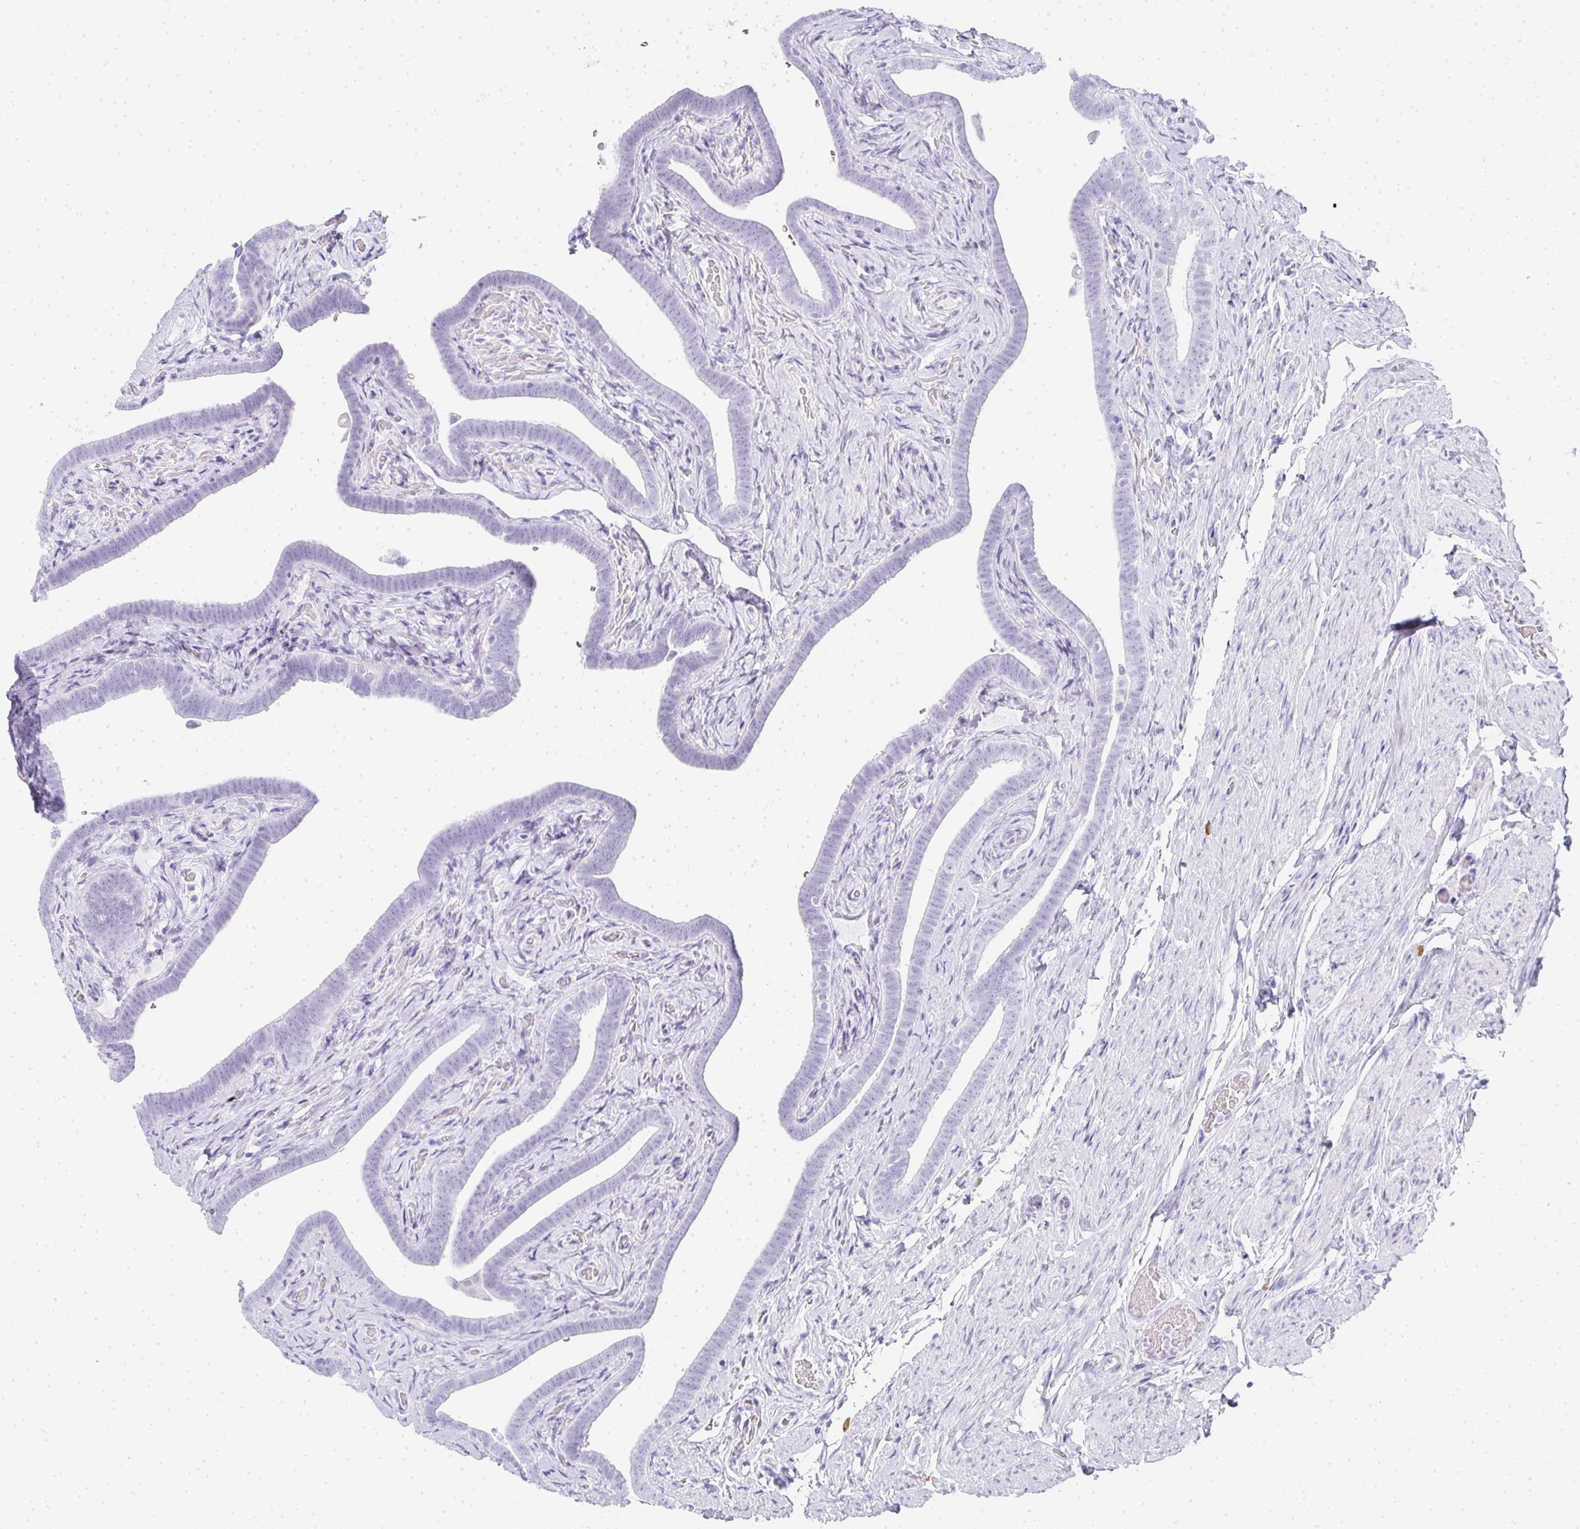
{"staining": {"intensity": "negative", "quantity": "none", "location": "none"}, "tissue": "fallopian tube", "cell_type": "Glandular cells", "image_type": "normal", "snomed": [{"axis": "morphology", "description": "Normal tissue, NOS"}, {"axis": "topography", "description": "Fallopian tube"}], "caption": "There is no significant positivity in glandular cells of fallopian tube. The staining is performed using DAB brown chromogen with nuclei counter-stained in using hematoxylin.", "gene": "TPSD1", "patient": {"sex": "female", "age": 69}}